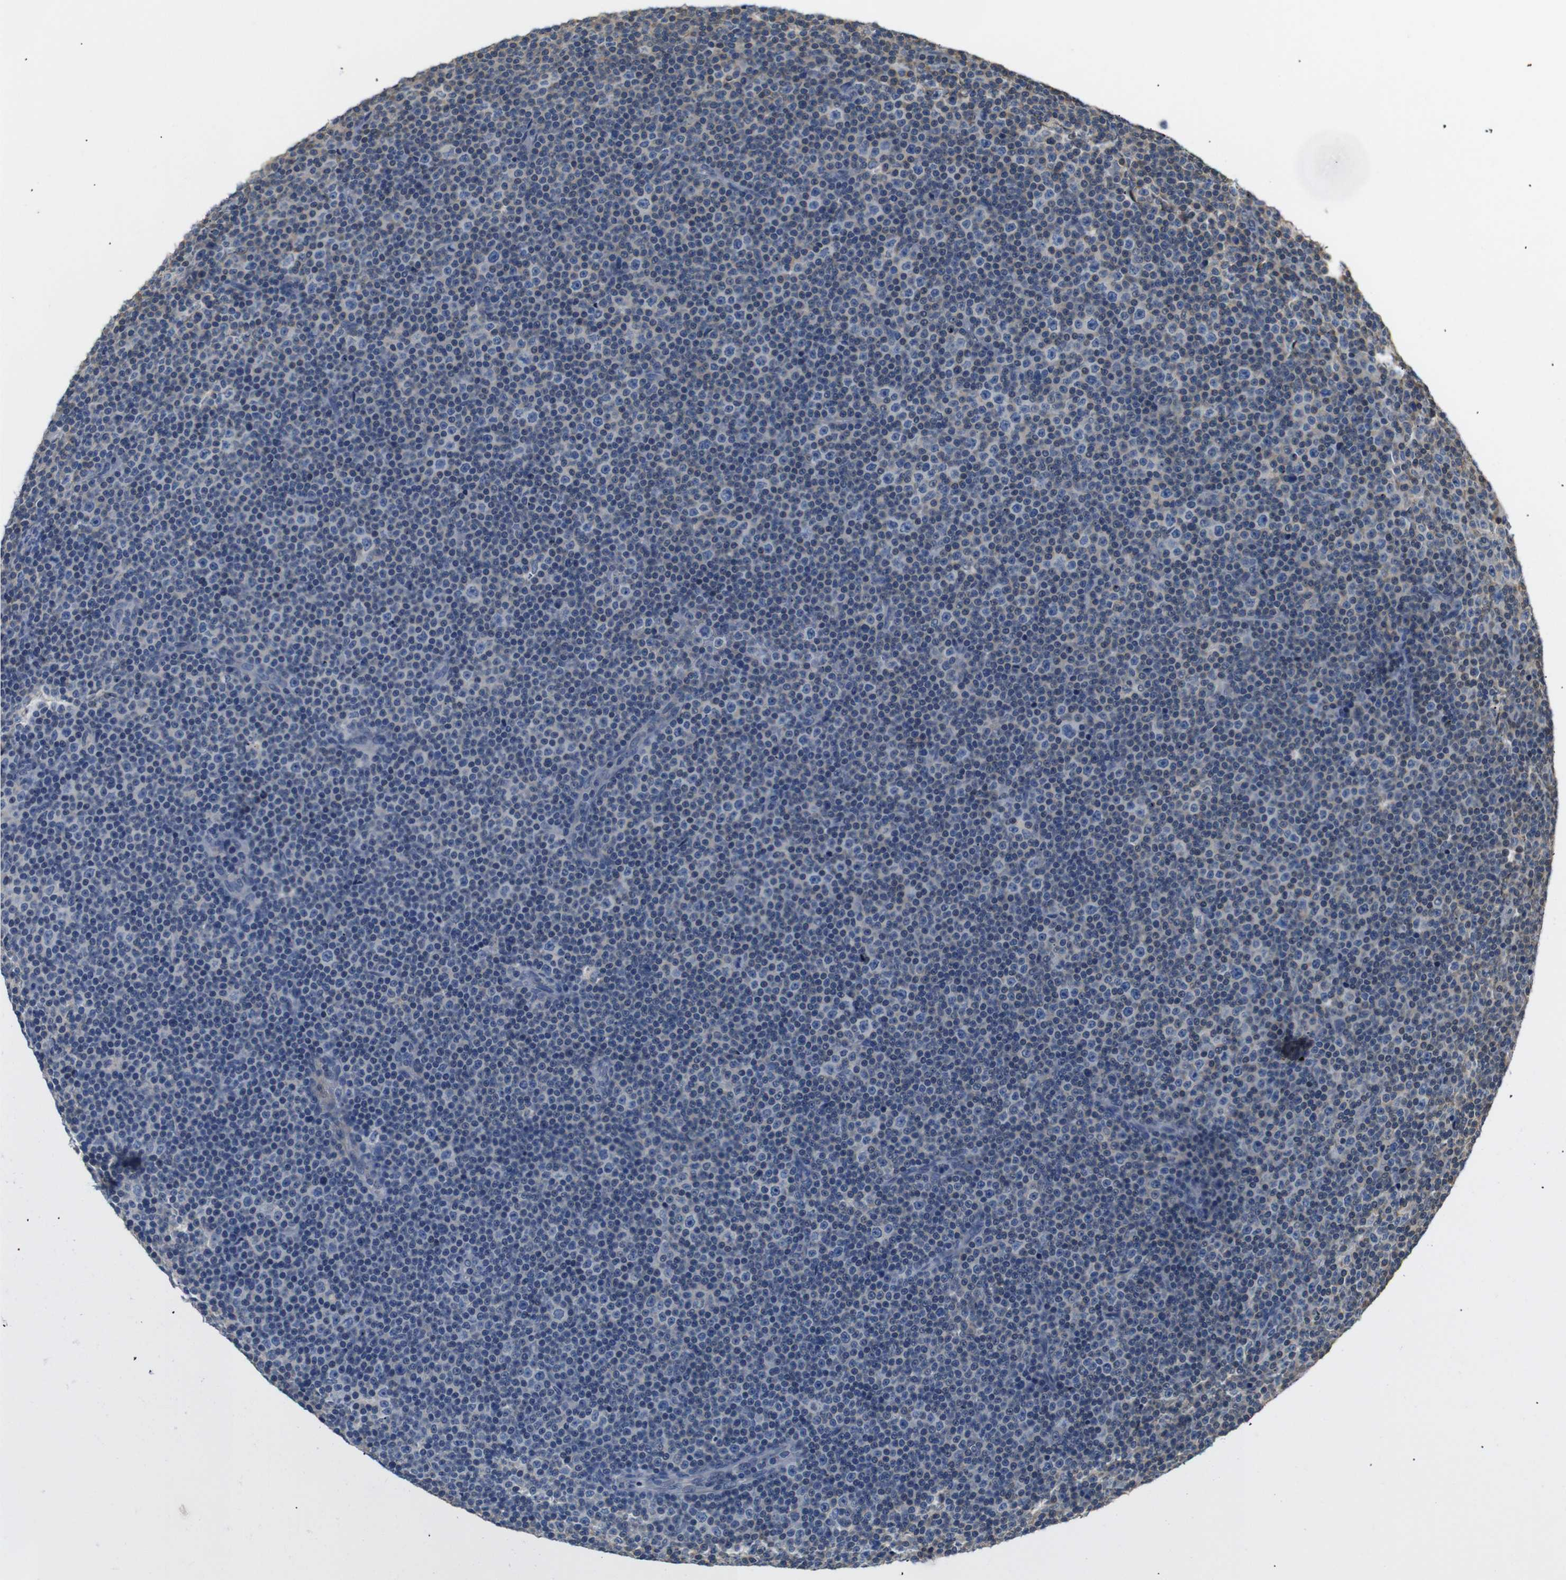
{"staining": {"intensity": "negative", "quantity": "none", "location": "none"}, "tissue": "lymphoma", "cell_type": "Tumor cells", "image_type": "cancer", "snomed": [{"axis": "morphology", "description": "Malignant lymphoma, non-Hodgkin's type, Low grade"}, {"axis": "topography", "description": "Lymph node"}], "caption": "The histopathology image exhibits no significant staining in tumor cells of lymphoma.", "gene": "SFN", "patient": {"sex": "female", "age": 67}}